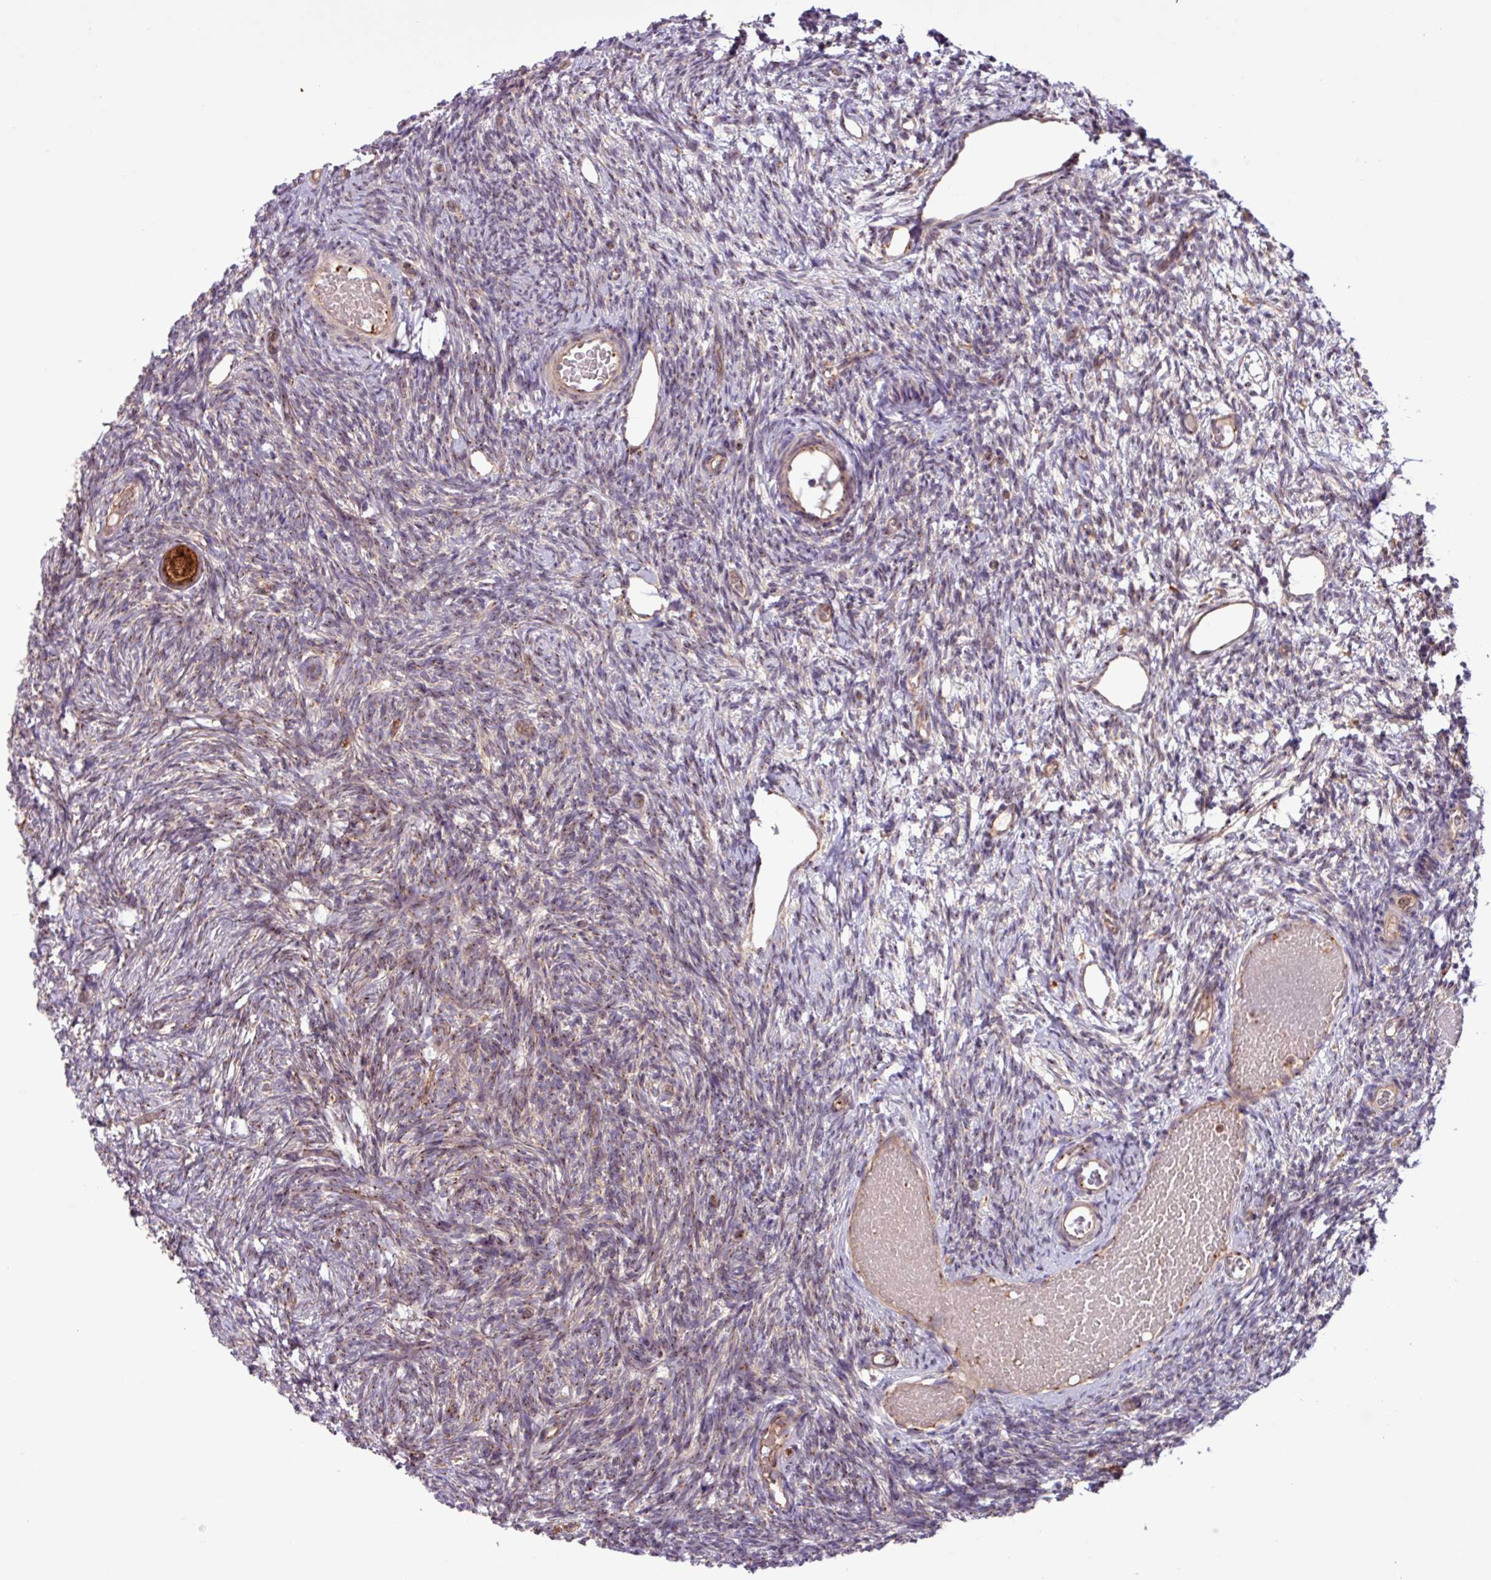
{"staining": {"intensity": "moderate", "quantity": ">75%", "location": "cytoplasmic/membranous"}, "tissue": "ovary", "cell_type": "Follicle cells", "image_type": "normal", "snomed": [{"axis": "morphology", "description": "Normal tissue, NOS"}, {"axis": "topography", "description": "Ovary"}], "caption": "Moderate cytoplasmic/membranous protein positivity is seen in approximately >75% of follicle cells in ovary.", "gene": "RAB19", "patient": {"sex": "female", "age": 39}}